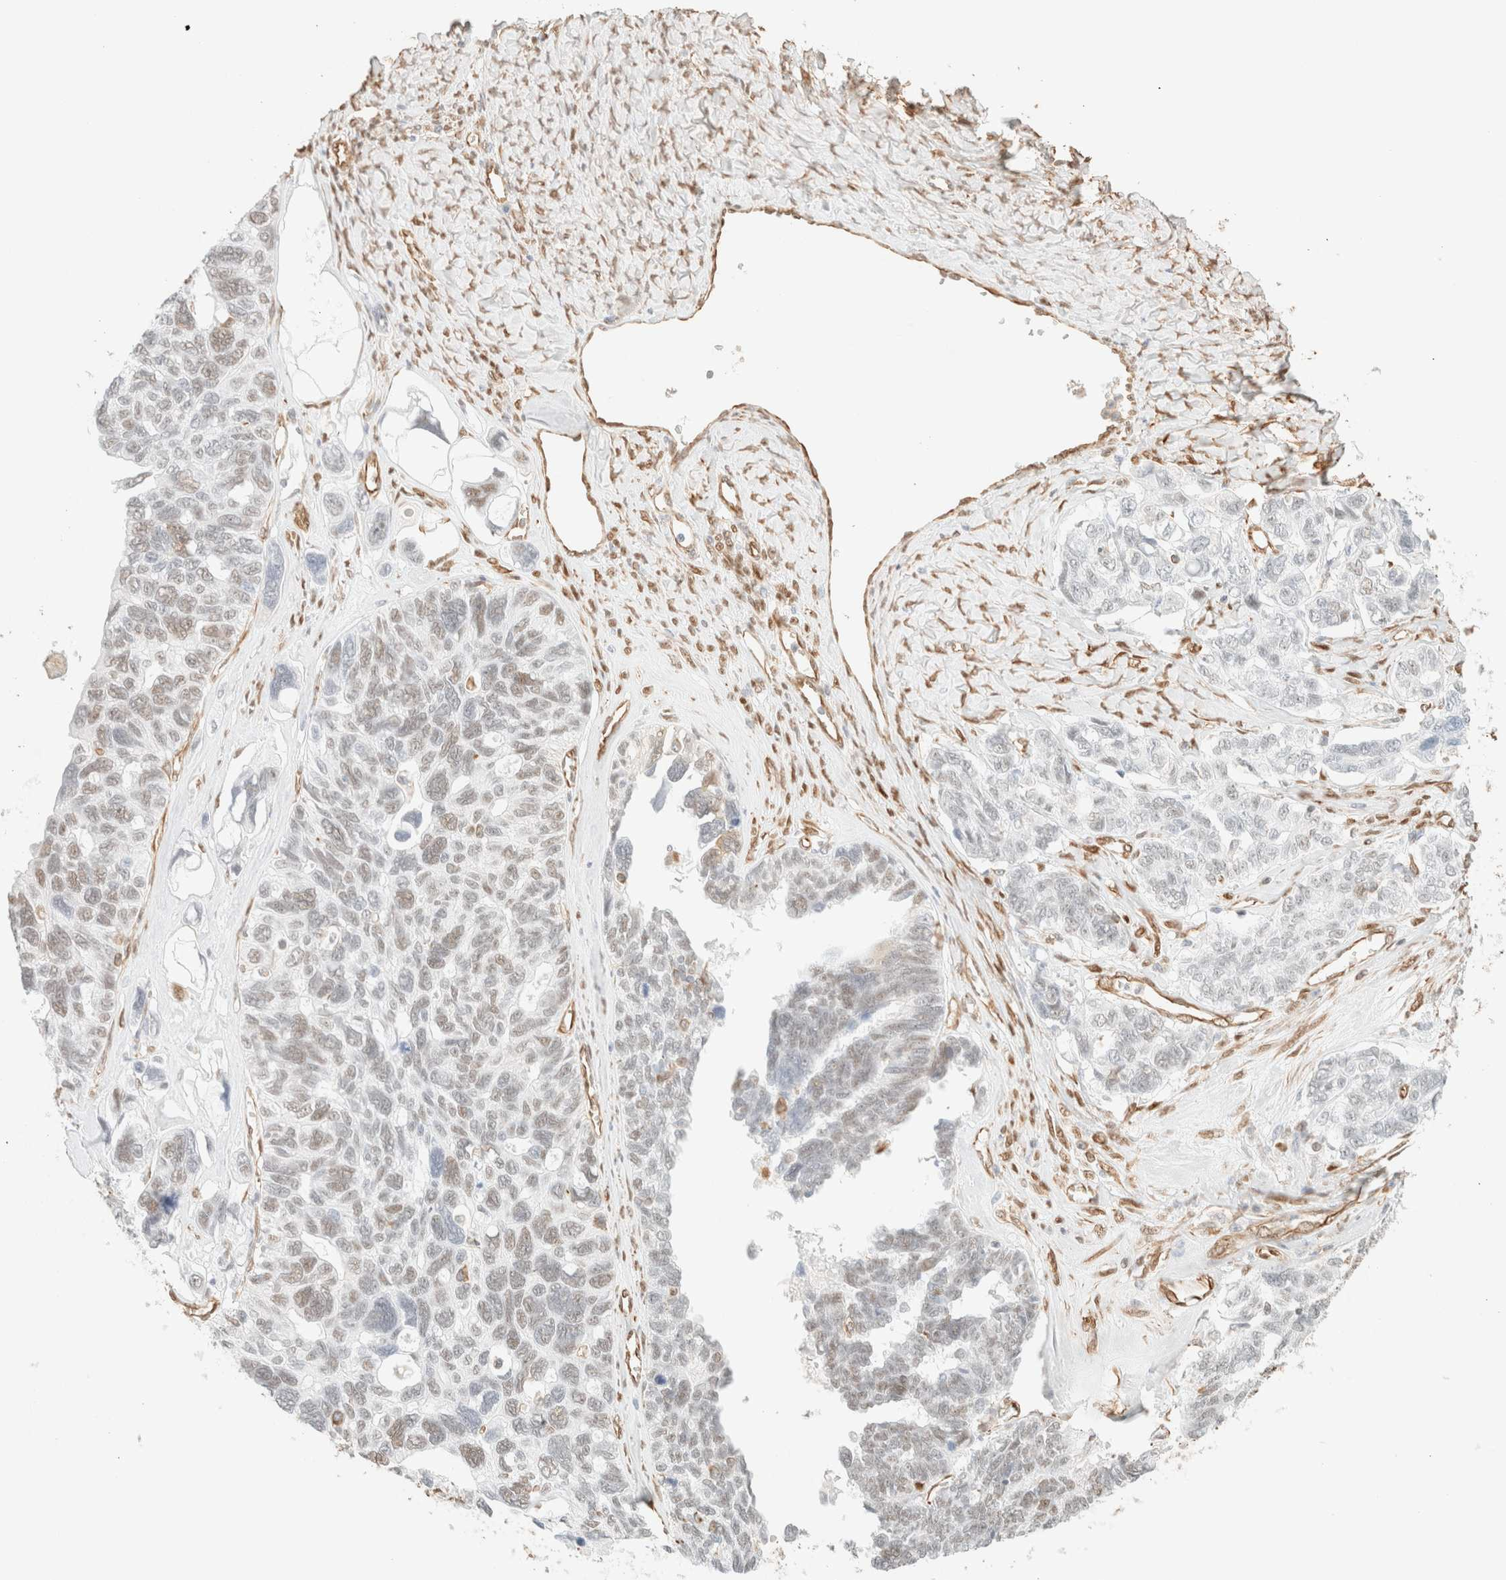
{"staining": {"intensity": "weak", "quantity": "25%-75%", "location": "nuclear"}, "tissue": "ovarian cancer", "cell_type": "Tumor cells", "image_type": "cancer", "snomed": [{"axis": "morphology", "description": "Cystadenocarcinoma, serous, NOS"}, {"axis": "topography", "description": "Ovary"}], "caption": "Tumor cells reveal low levels of weak nuclear positivity in approximately 25%-75% of cells in human serous cystadenocarcinoma (ovarian). Nuclei are stained in blue.", "gene": "ZSCAN18", "patient": {"sex": "female", "age": 79}}